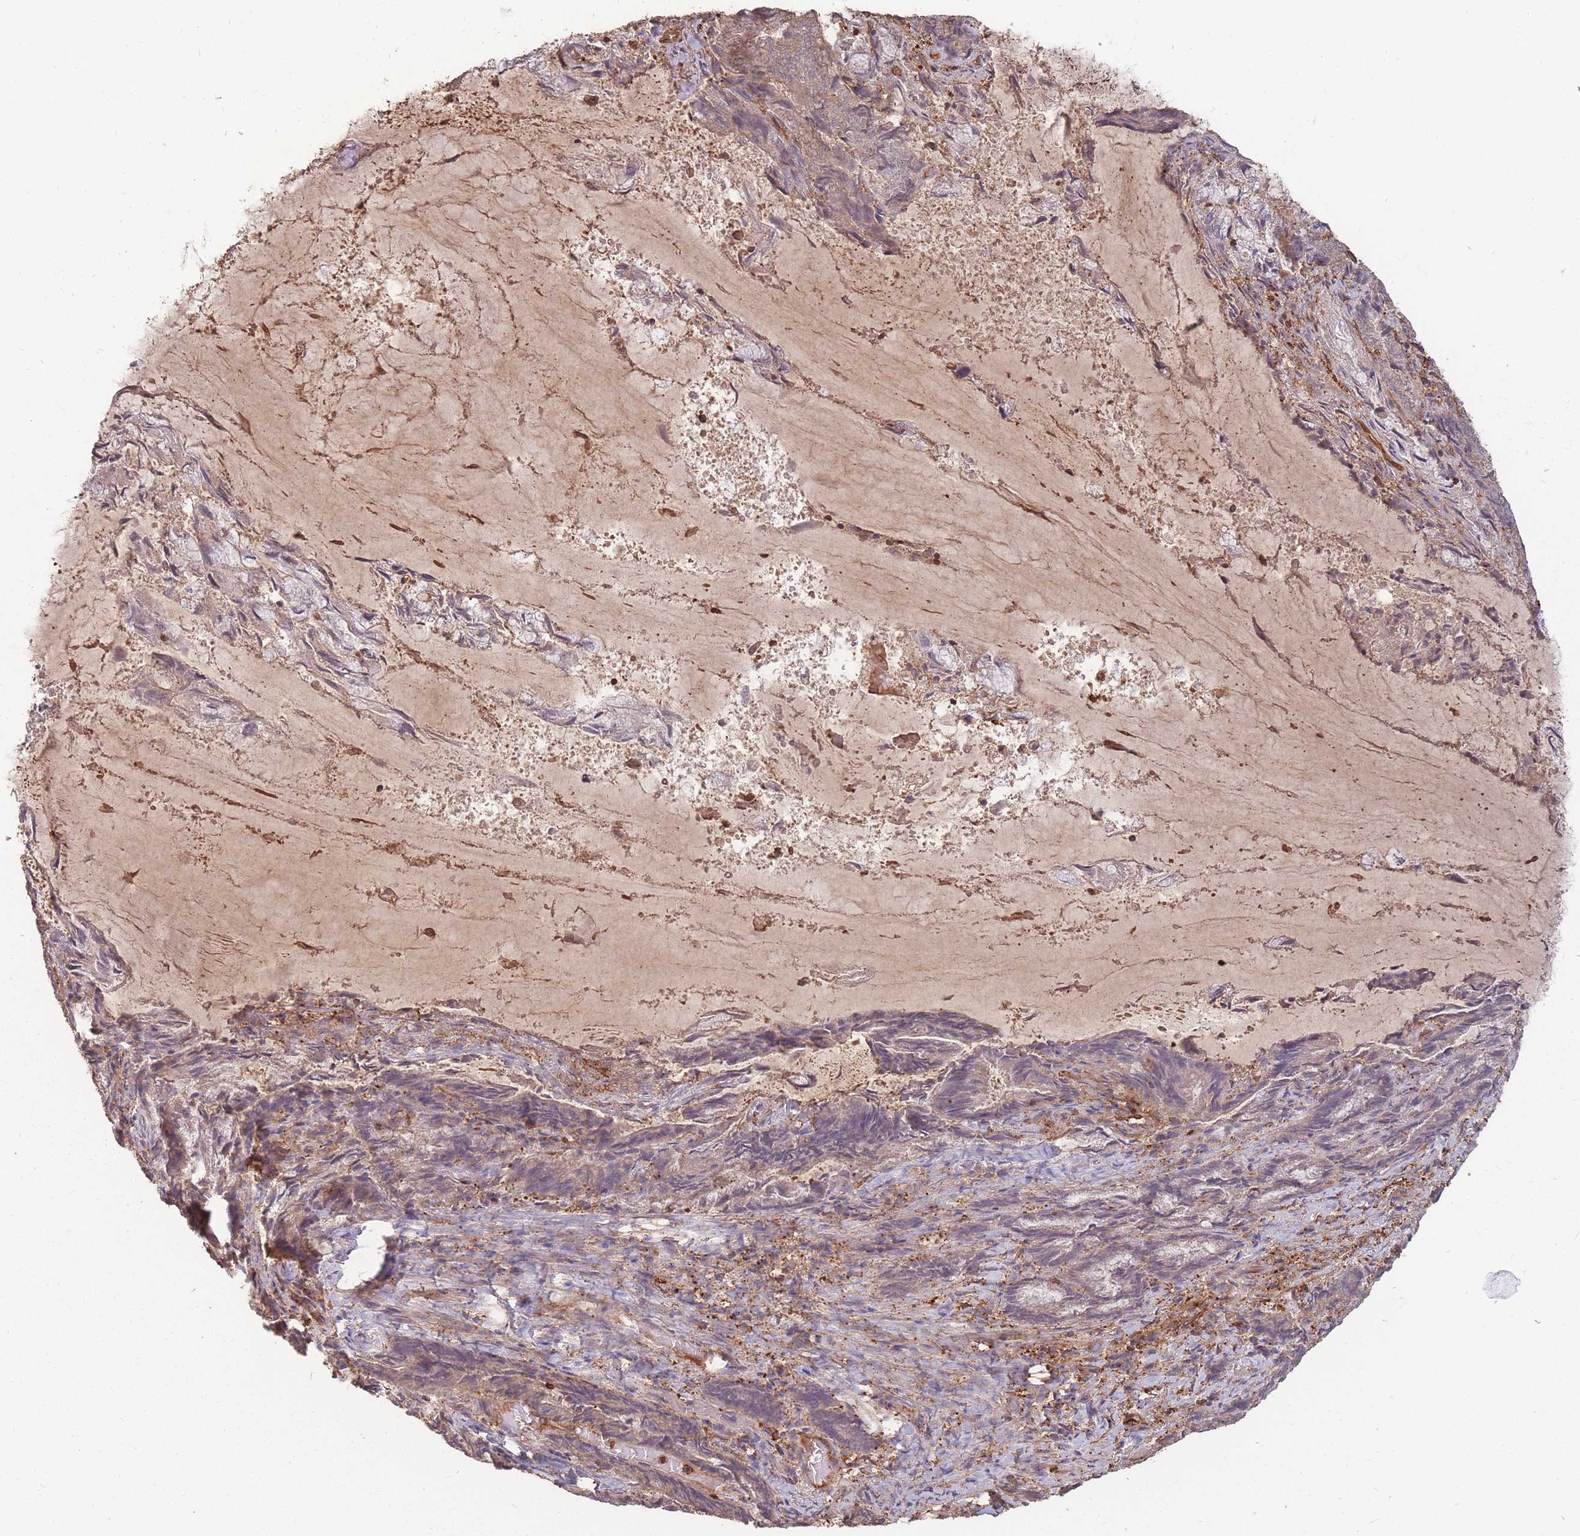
{"staining": {"intensity": "weak", "quantity": "25%-75%", "location": "cytoplasmic/membranous"}, "tissue": "endometrial cancer", "cell_type": "Tumor cells", "image_type": "cancer", "snomed": [{"axis": "morphology", "description": "Adenocarcinoma, NOS"}, {"axis": "topography", "description": "Endometrium"}], "caption": "DAB (3,3'-diaminobenzidine) immunohistochemical staining of endometrial cancer (adenocarcinoma) displays weak cytoplasmic/membranous protein staining in about 25%-75% of tumor cells. Using DAB (3,3'-diaminobenzidine) (brown) and hematoxylin (blue) stains, captured at high magnification using brightfield microscopy.", "gene": "PLS3", "patient": {"sex": "female", "age": 80}}